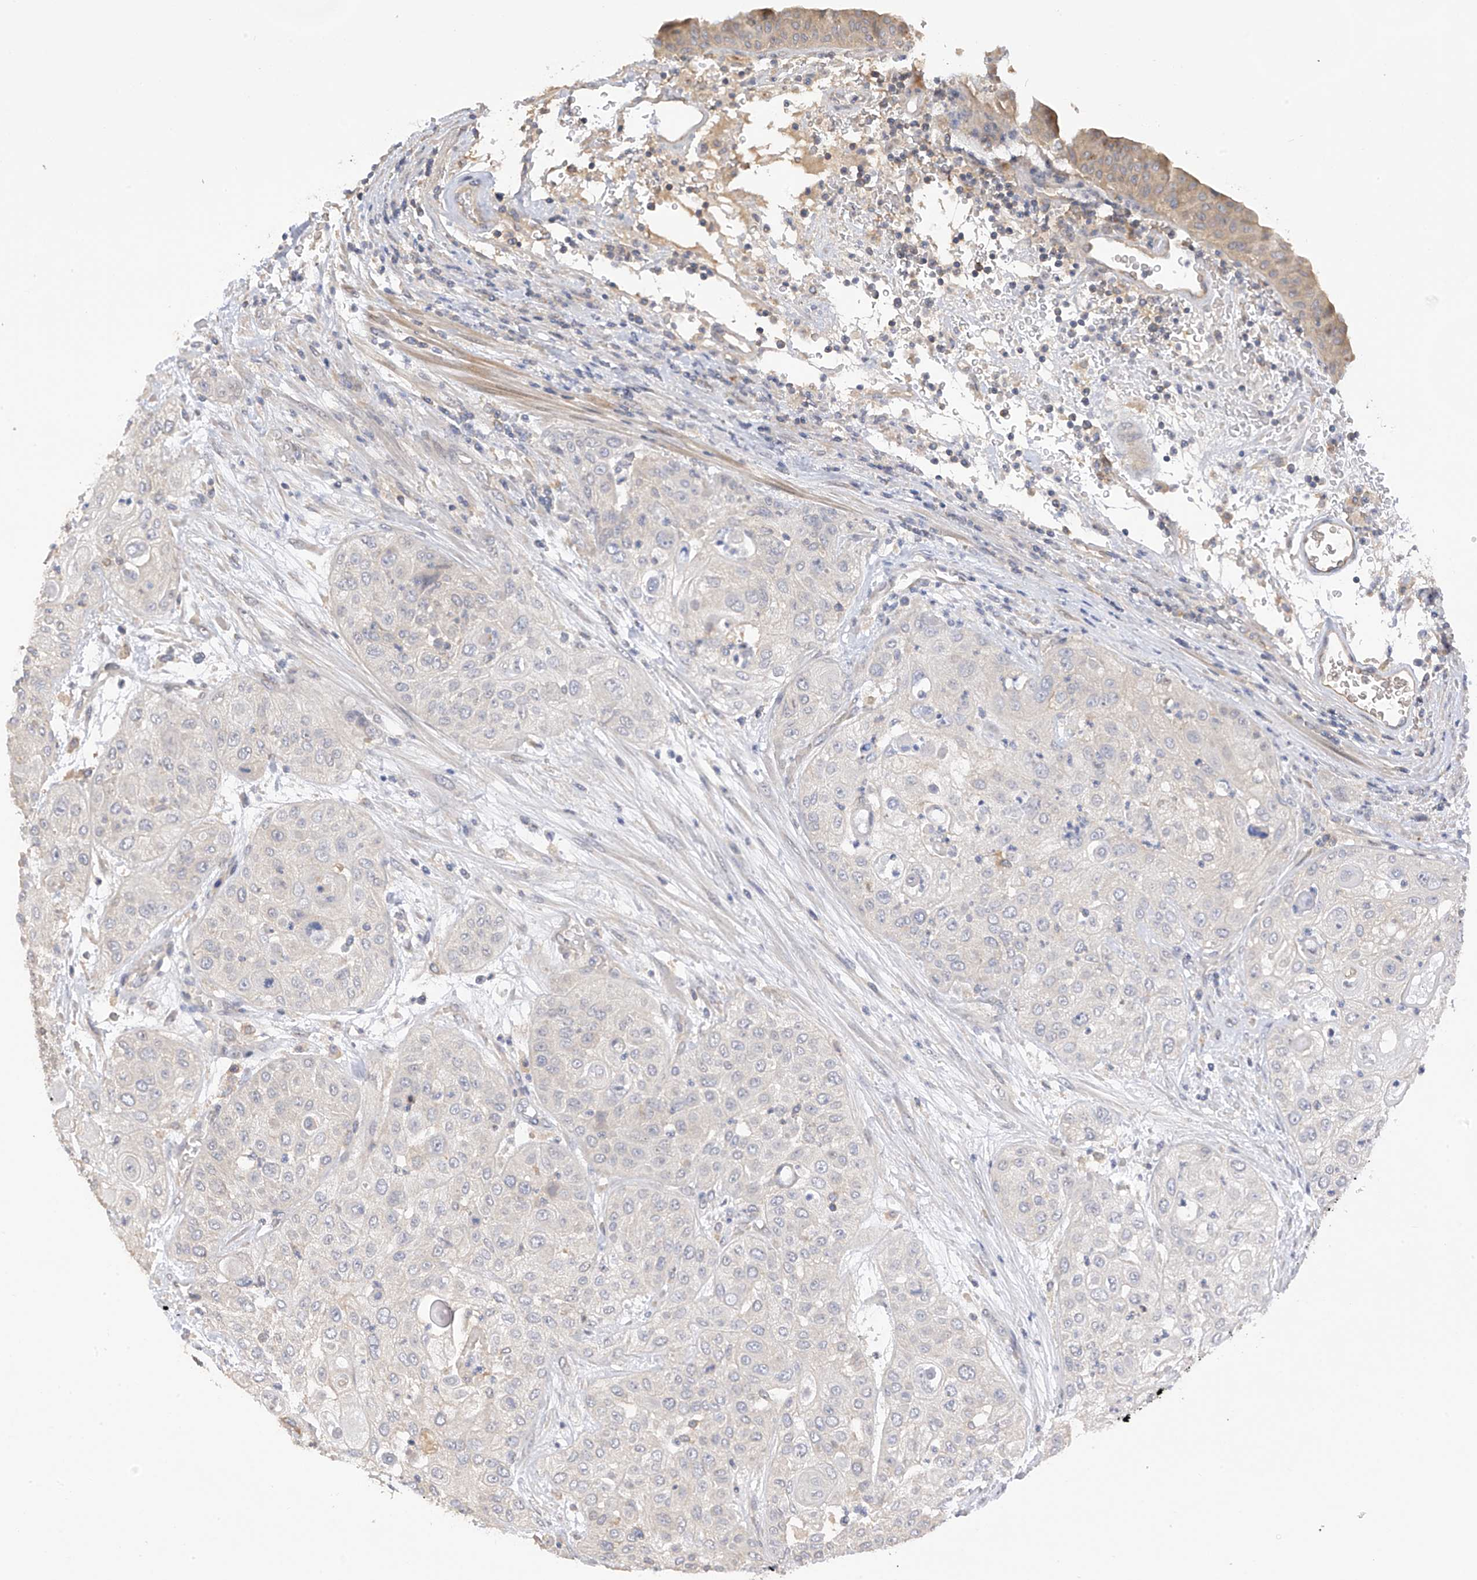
{"staining": {"intensity": "negative", "quantity": "none", "location": "none"}, "tissue": "urothelial cancer", "cell_type": "Tumor cells", "image_type": "cancer", "snomed": [{"axis": "morphology", "description": "Urothelial carcinoma, High grade"}, {"axis": "topography", "description": "Urinary bladder"}], "caption": "Human urothelial cancer stained for a protein using IHC demonstrates no positivity in tumor cells.", "gene": "REC8", "patient": {"sex": "female", "age": 79}}